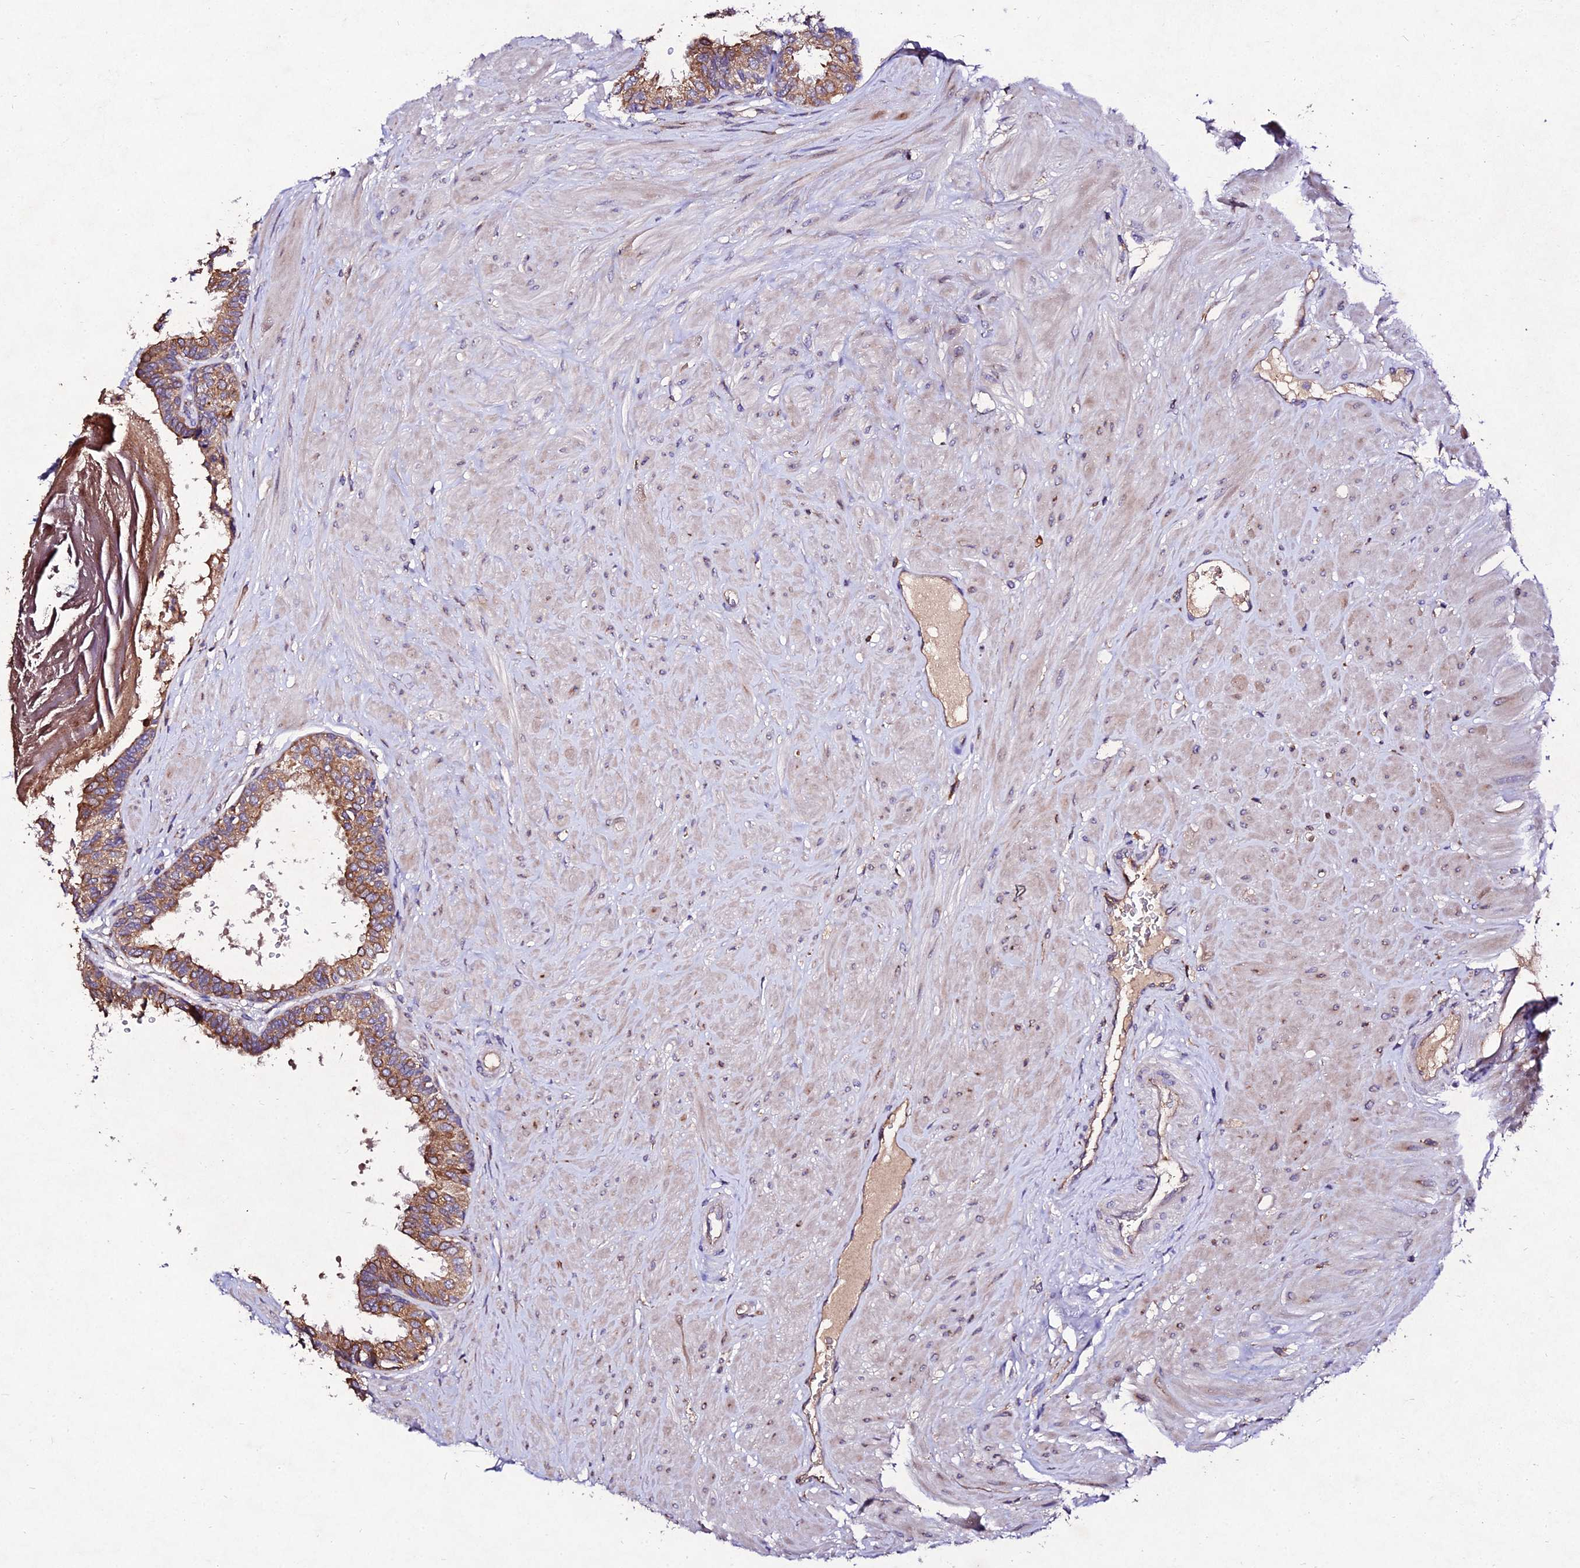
{"staining": {"intensity": "moderate", "quantity": ">75%", "location": "cytoplasmic/membranous"}, "tissue": "prostate", "cell_type": "Glandular cells", "image_type": "normal", "snomed": [{"axis": "morphology", "description": "Normal tissue, NOS"}, {"axis": "topography", "description": "Prostate"}], "caption": "Immunohistochemical staining of unremarkable human prostate shows medium levels of moderate cytoplasmic/membranous staining in approximately >75% of glandular cells.", "gene": "AP3M1", "patient": {"sex": "male", "age": 48}}